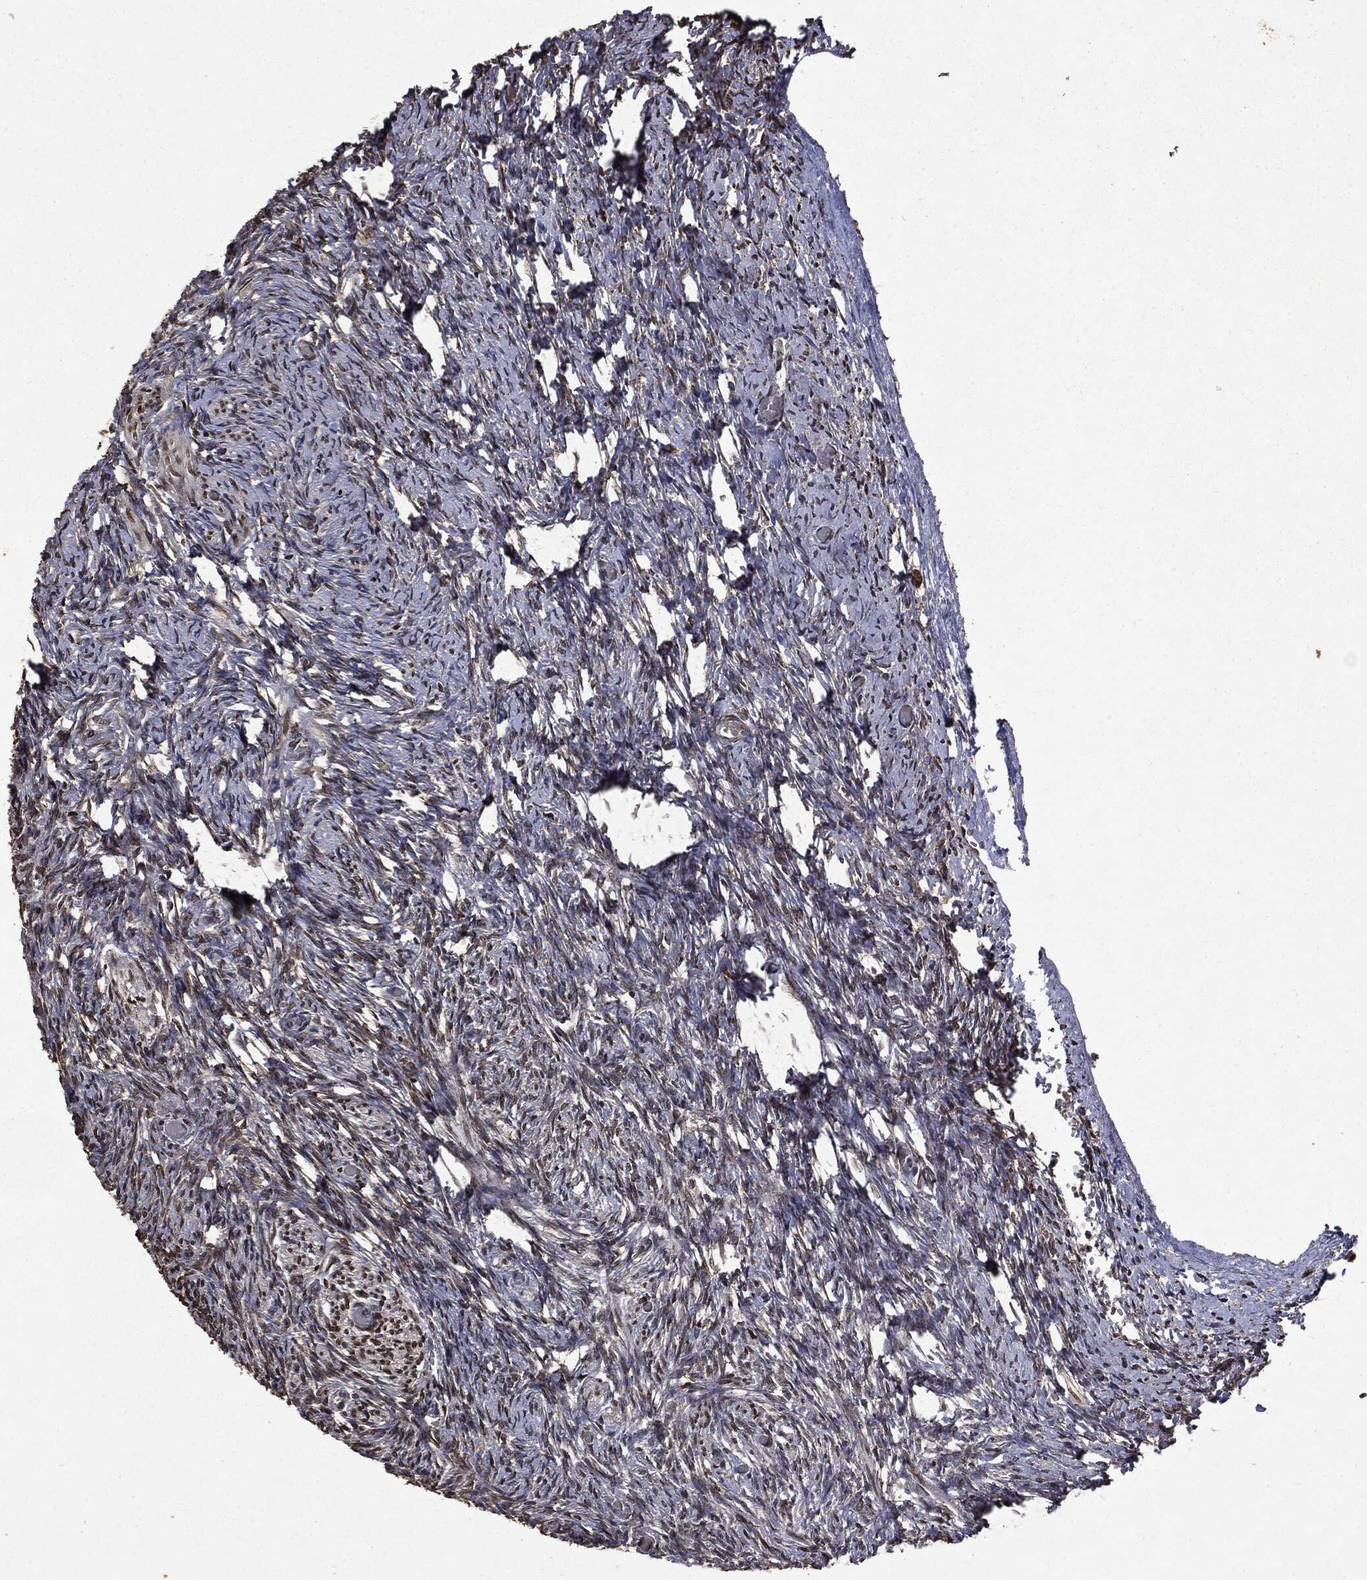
{"staining": {"intensity": "moderate", "quantity": ">75%", "location": "cytoplasmic/membranous"}, "tissue": "ovary", "cell_type": "Follicle cells", "image_type": "normal", "snomed": [{"axis": "morphology", "description": "Normal tissue, NOS"}, {"axis": "topography", "description": "Ovary"}], "caption": "Normal ovary reveals moderate cytoplasmic/membranous staining in approximately >75% of follicle cells, visualized by immunohistochemistry.", "gene": "PPP6R2", "patient": {"sex": "female", "age": 39}}